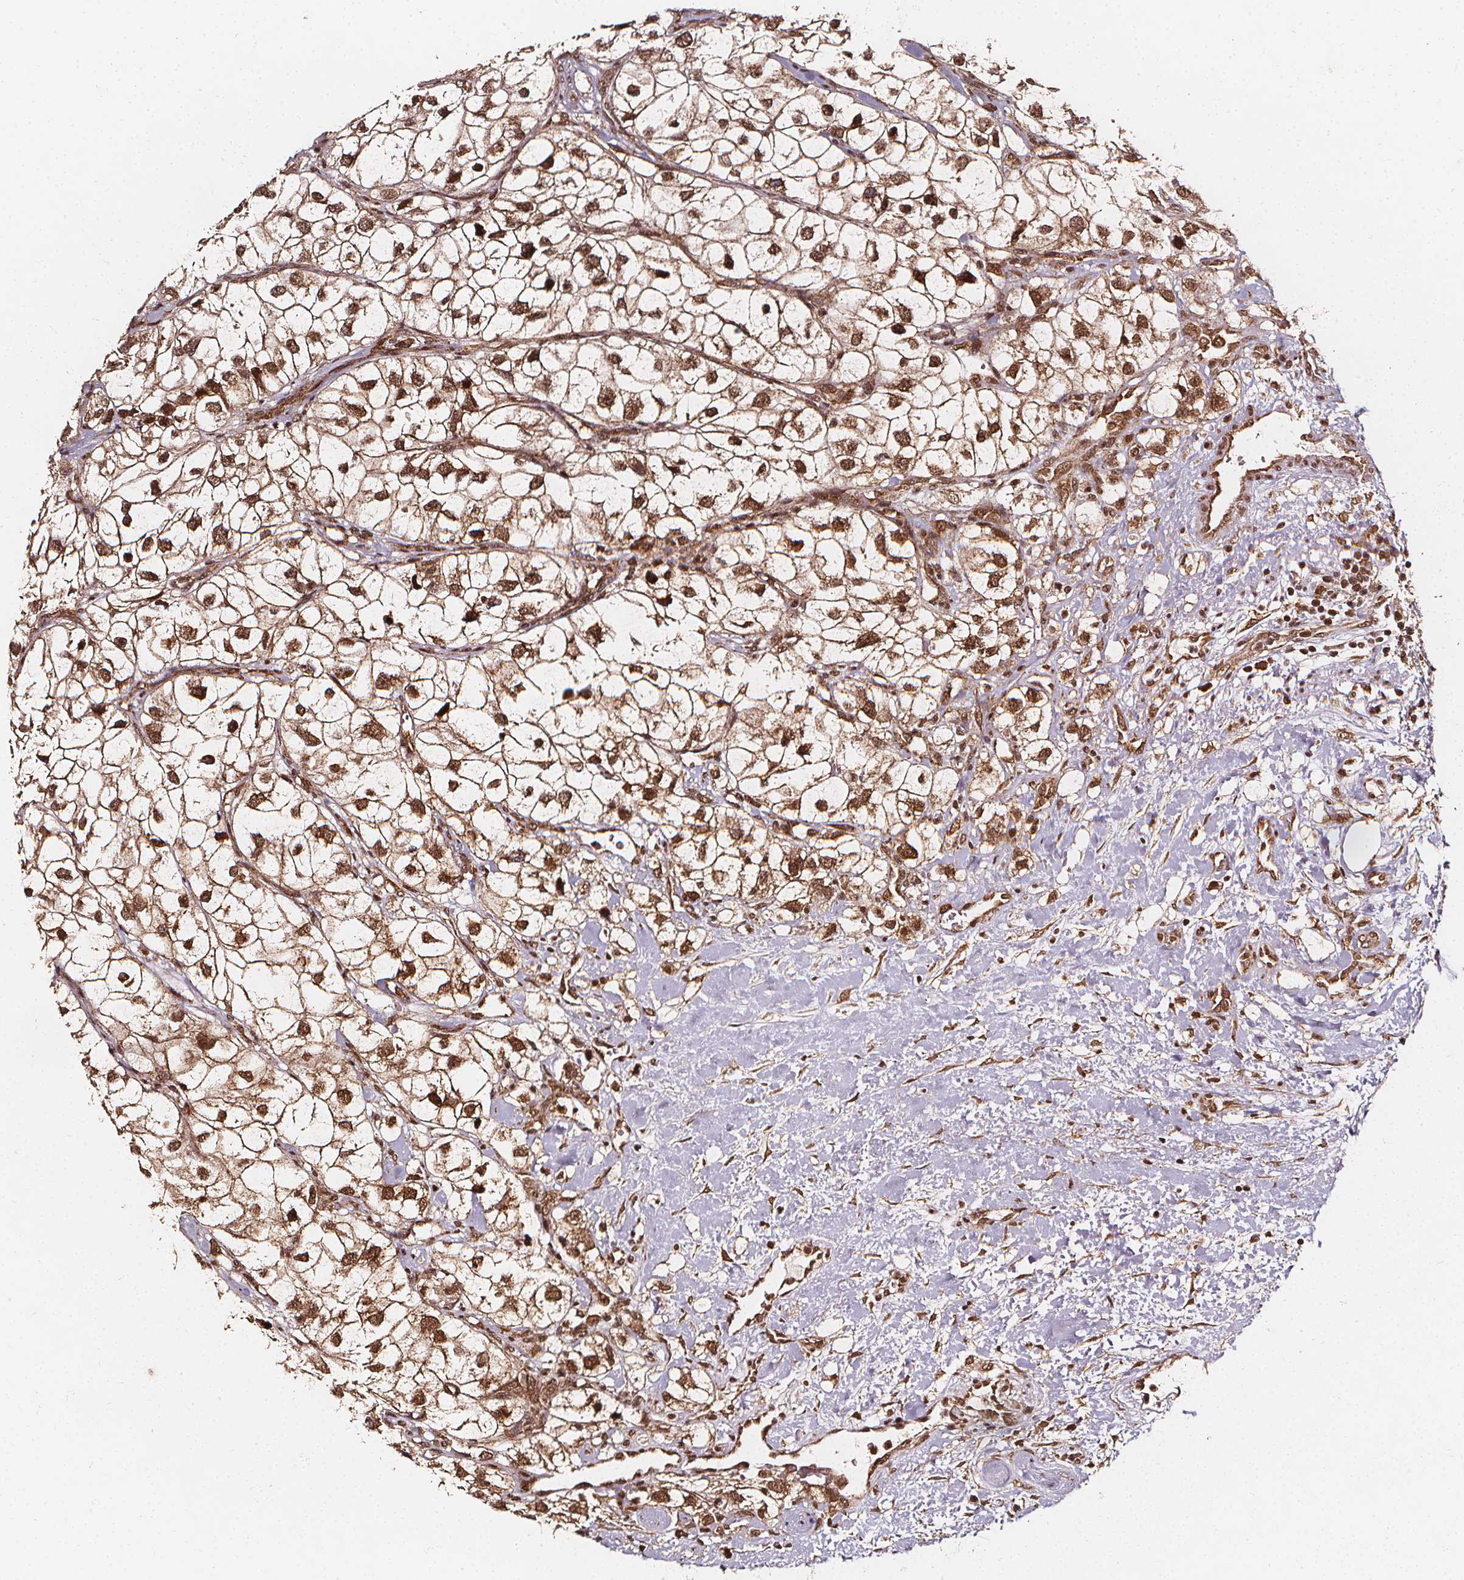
{"staining": {"intensity": "moderate", "quantity": ">75%", "location": "cytoplasmic/membranous,nuclear"}, "tissue": "renal cancer", "cell_type": "Tumor cells", "image_type": "cancer", "snomed": [{"axis": "morphology", "description": "Adenocarcinoma, NOS"}, {"axis": "topography", "description": "Kidney"}], "caption": "Immunohistochemistry (DAB) staining of human renal cancer (adenocarcinoma) shows moderate cytoplasmic/membranous and nuclear protein staining in approximately >75% of tumor cells.", "gene": "SMN1", "patient": {"sex": "male", "age": 59}}